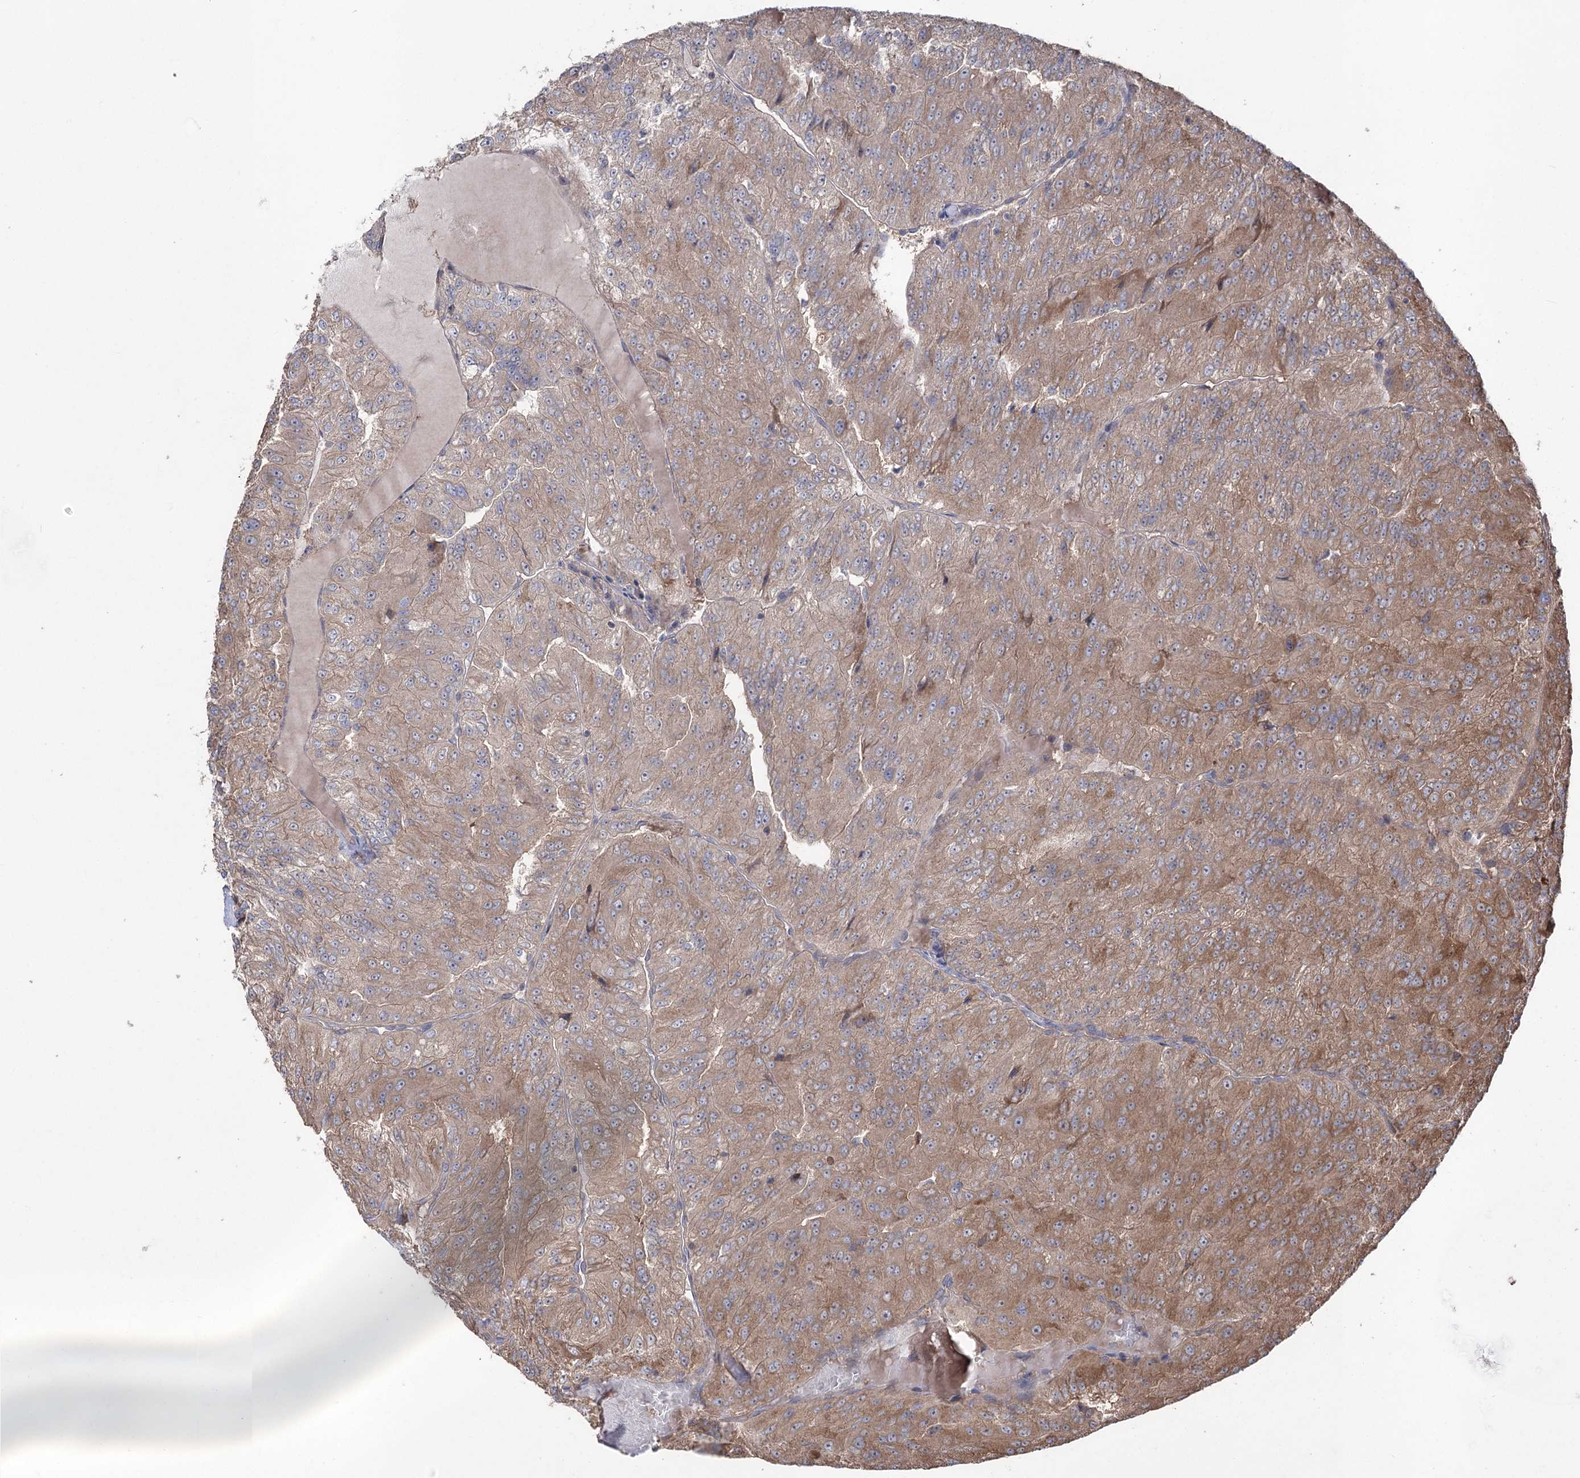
{"staining": {"intensity": "moderate", "quantity": ">75%", "location": "cytoplasmic/membranous"}, "tissue": "renal cancer", "cell_type": "Tumor cells", "image_type": "cancer", "snomed": [{"axis": "morphology", "description": "Adenocarcinoma, NOS"}, {"axis": "topography", "description": "Kidney"}], "caption": "Human renal adenocarcinoma stained with a brown dye exhibits moderate cytoplasmic/membranous positive expression in about >75% of tumor cells.", "gene": "LARS2", "patient": {"sex": "female", "age": 63}}